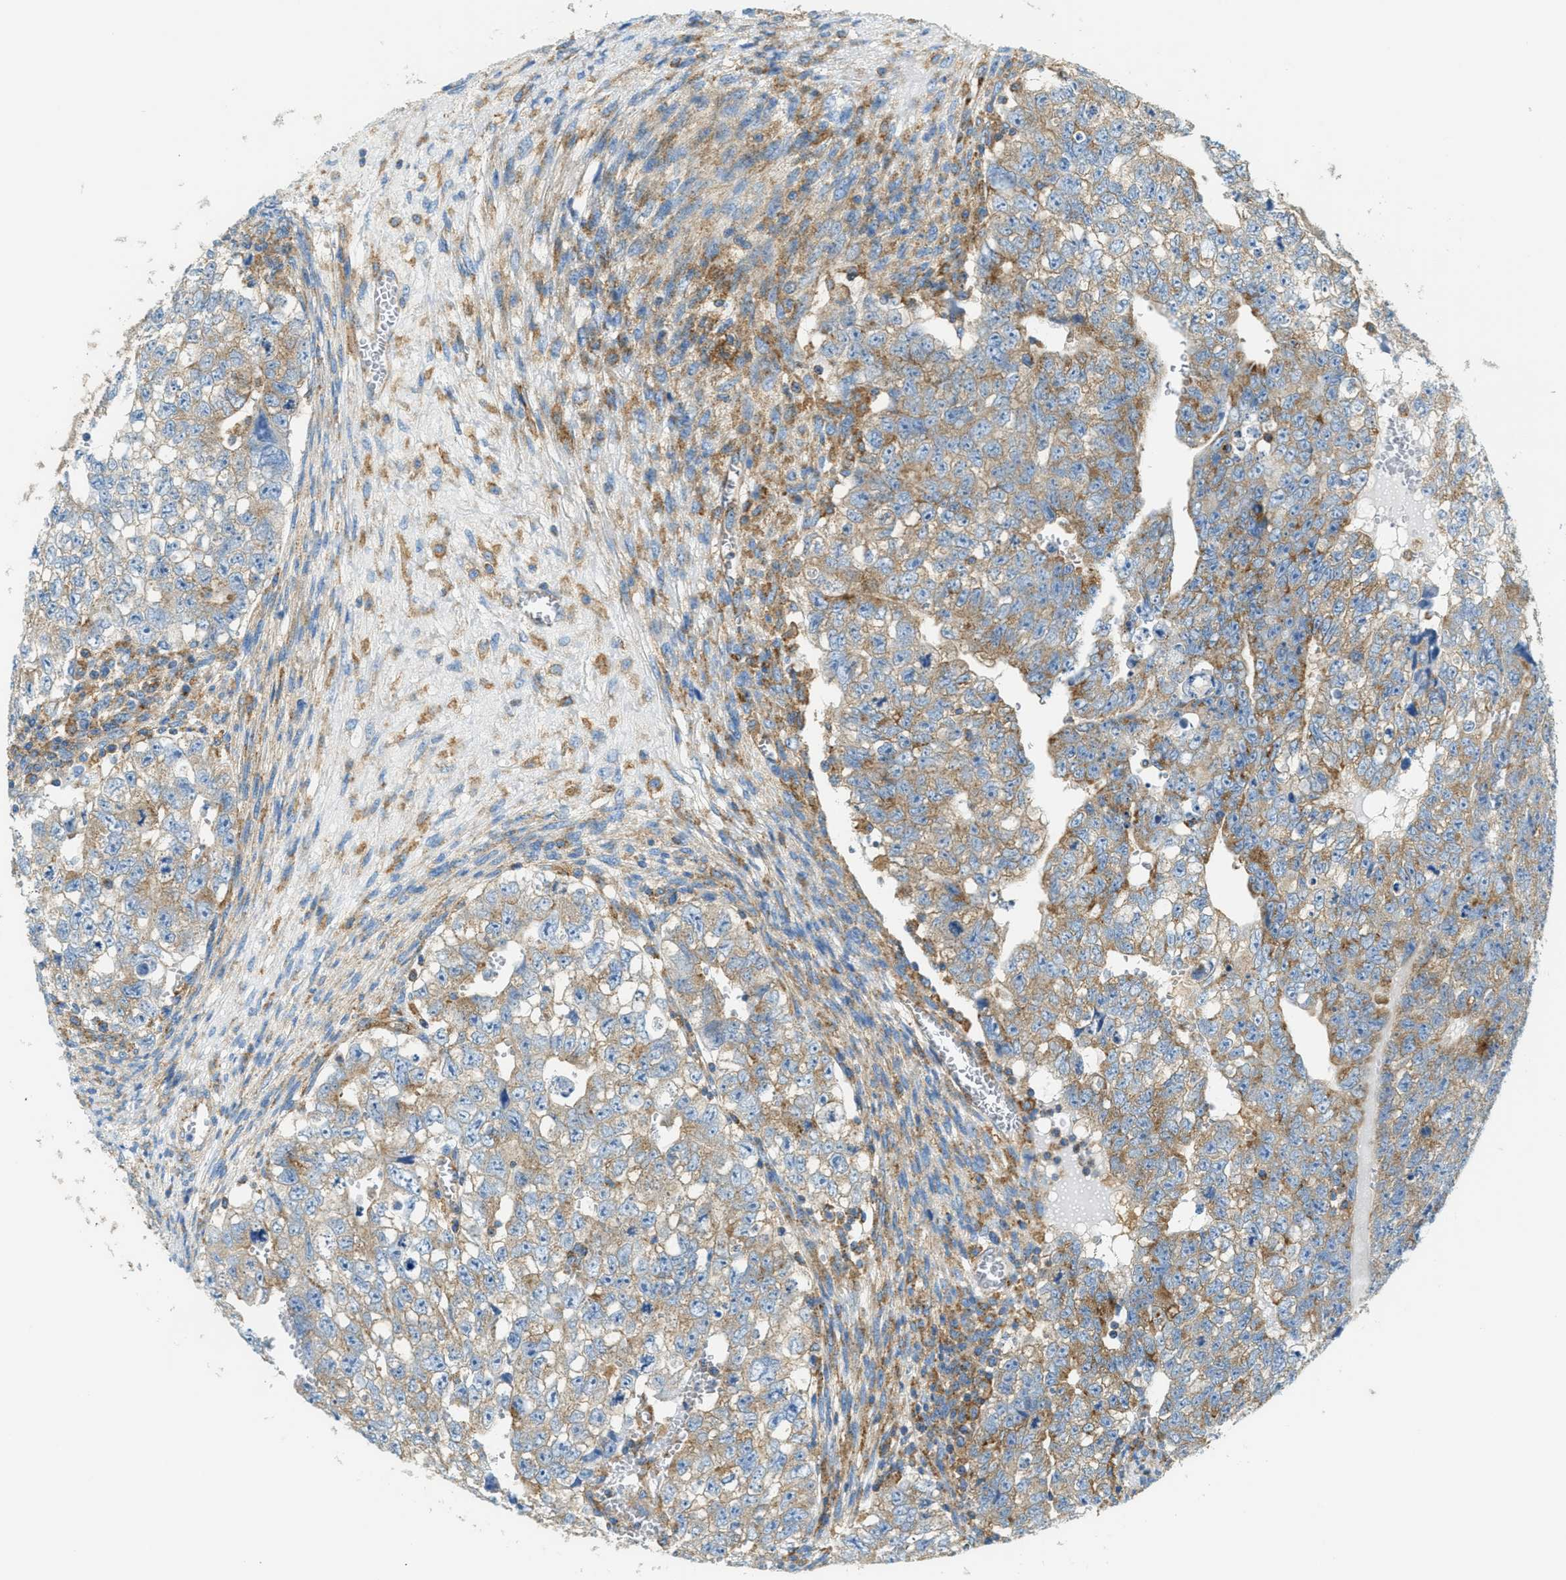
{"staining": {"intensity": "moderate", "quantity": ">75%", "location": "cytoplasmic/membranous"}, "tissue": "testis cancer", "cell_type": "Tumor cells", "image_type": "cancer", "snomed": [{"axis": "morphology", "description": "Seminoma, NOS"}, {"axis": "morphology", "description": "Carcinoma, Embryonal, NOS"}, {"axis": "topography", "description": "Testis"}], "caption": "Testis cancer (embryonal carcinoma) stained for a protein reveals moderate cytoplasmic/membranous positivity in tumor cells.", "gene": "AP2B1", "patient": {"sex": "male", "age": 38}}